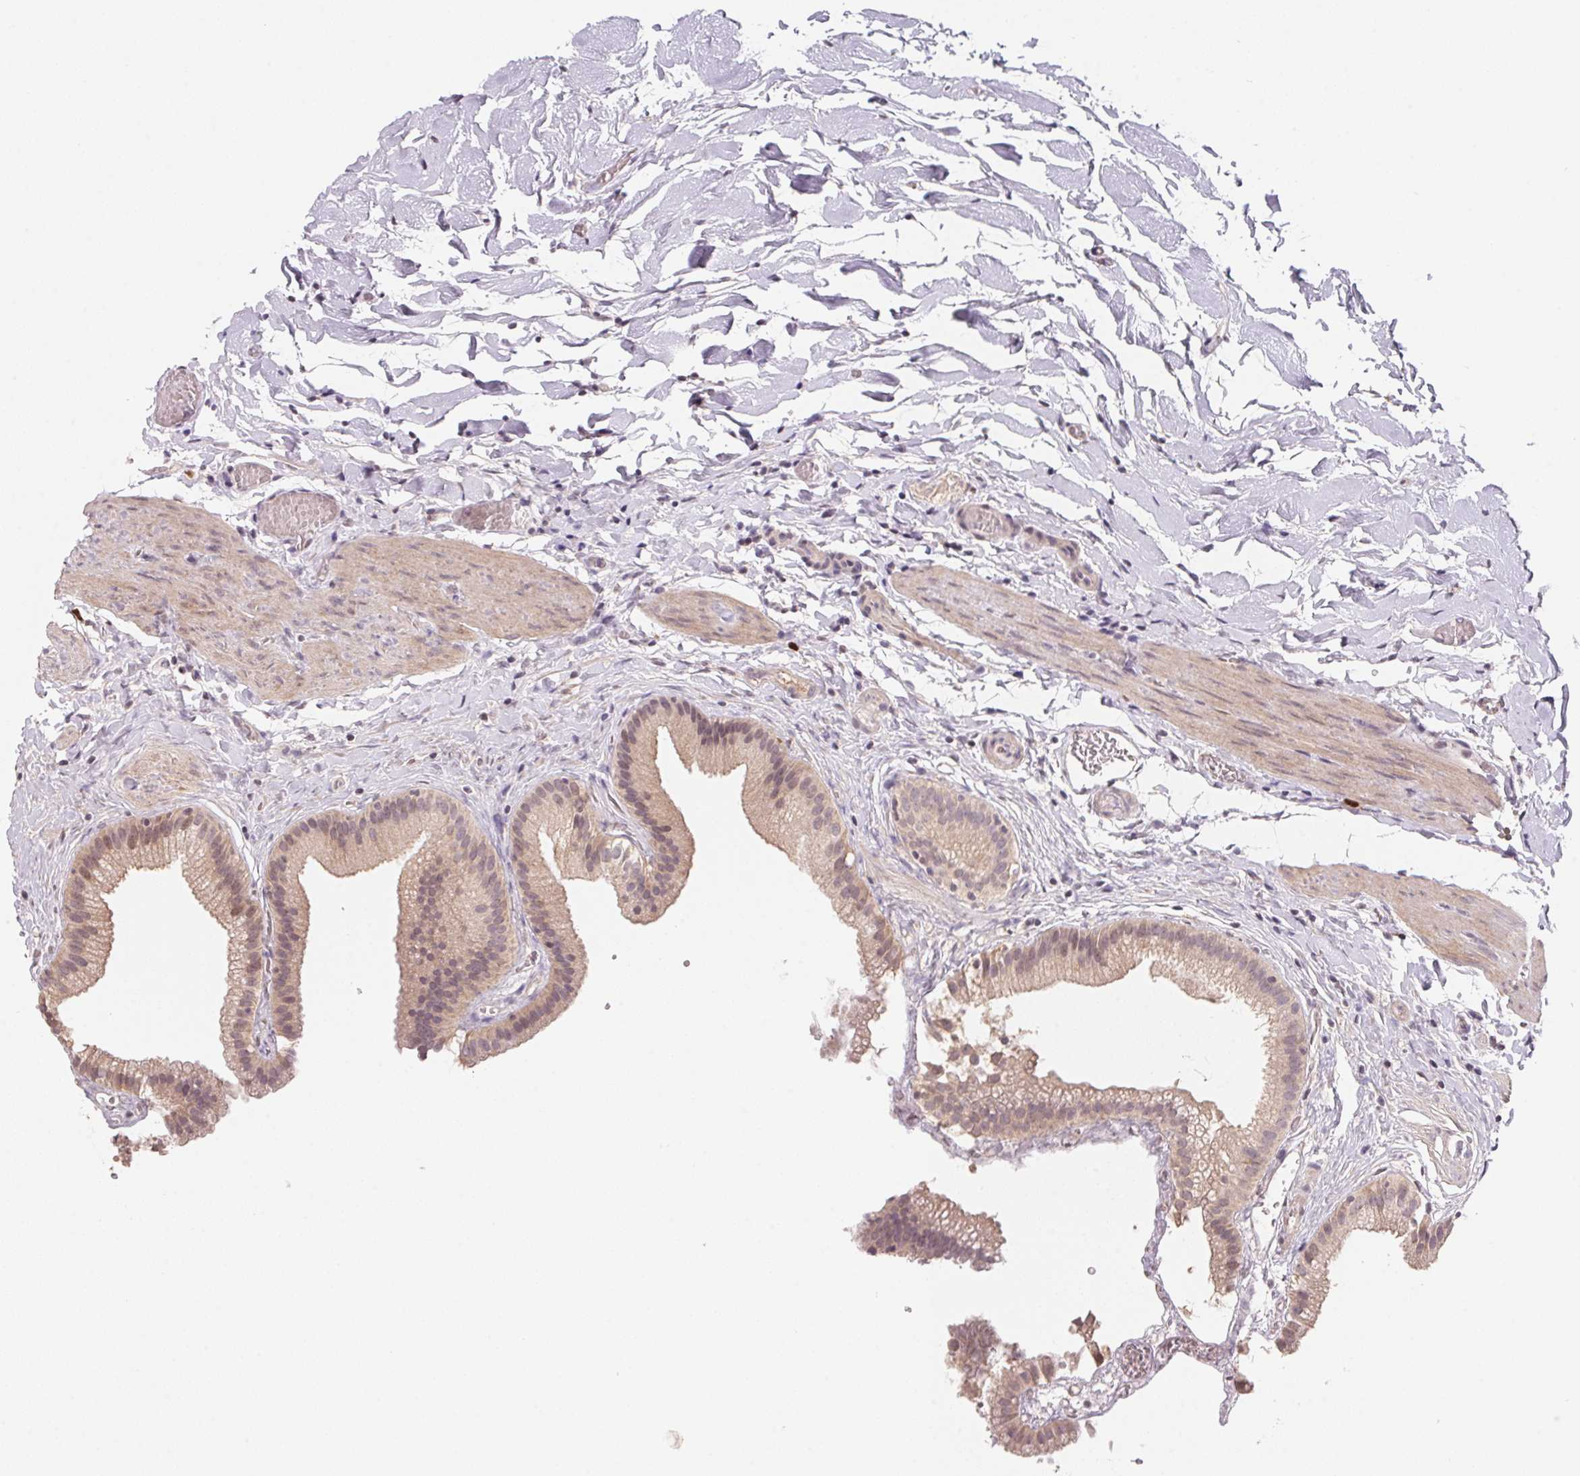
{"staining": {"intensity": "weak", "quantity": "25%-75%", "location": "cytoplasmic/membranous,nuclear"}, "tissue": "gallbladder", "cell_type": "Glandular cells", "image_type": "normal", "snomed": [{"axis": "morphology", "description": "Normal tissue, NOS"}, {"axis": "topography", "description": "Gallbladder"}], "caption": "Immunohistochemistry histopathology image of benign gallbladder: gallbladder stained using immunohistochemistry (IHC) reveals low levels of weak protein expression localized specifically in the cytoplasmic/membranous,nuclear of glandular cells, appearing as a cytoplasmic/membranous,nuclear brown color.", "gene": "KIFC1", "patient": {"sex": "female", "age": 63}}